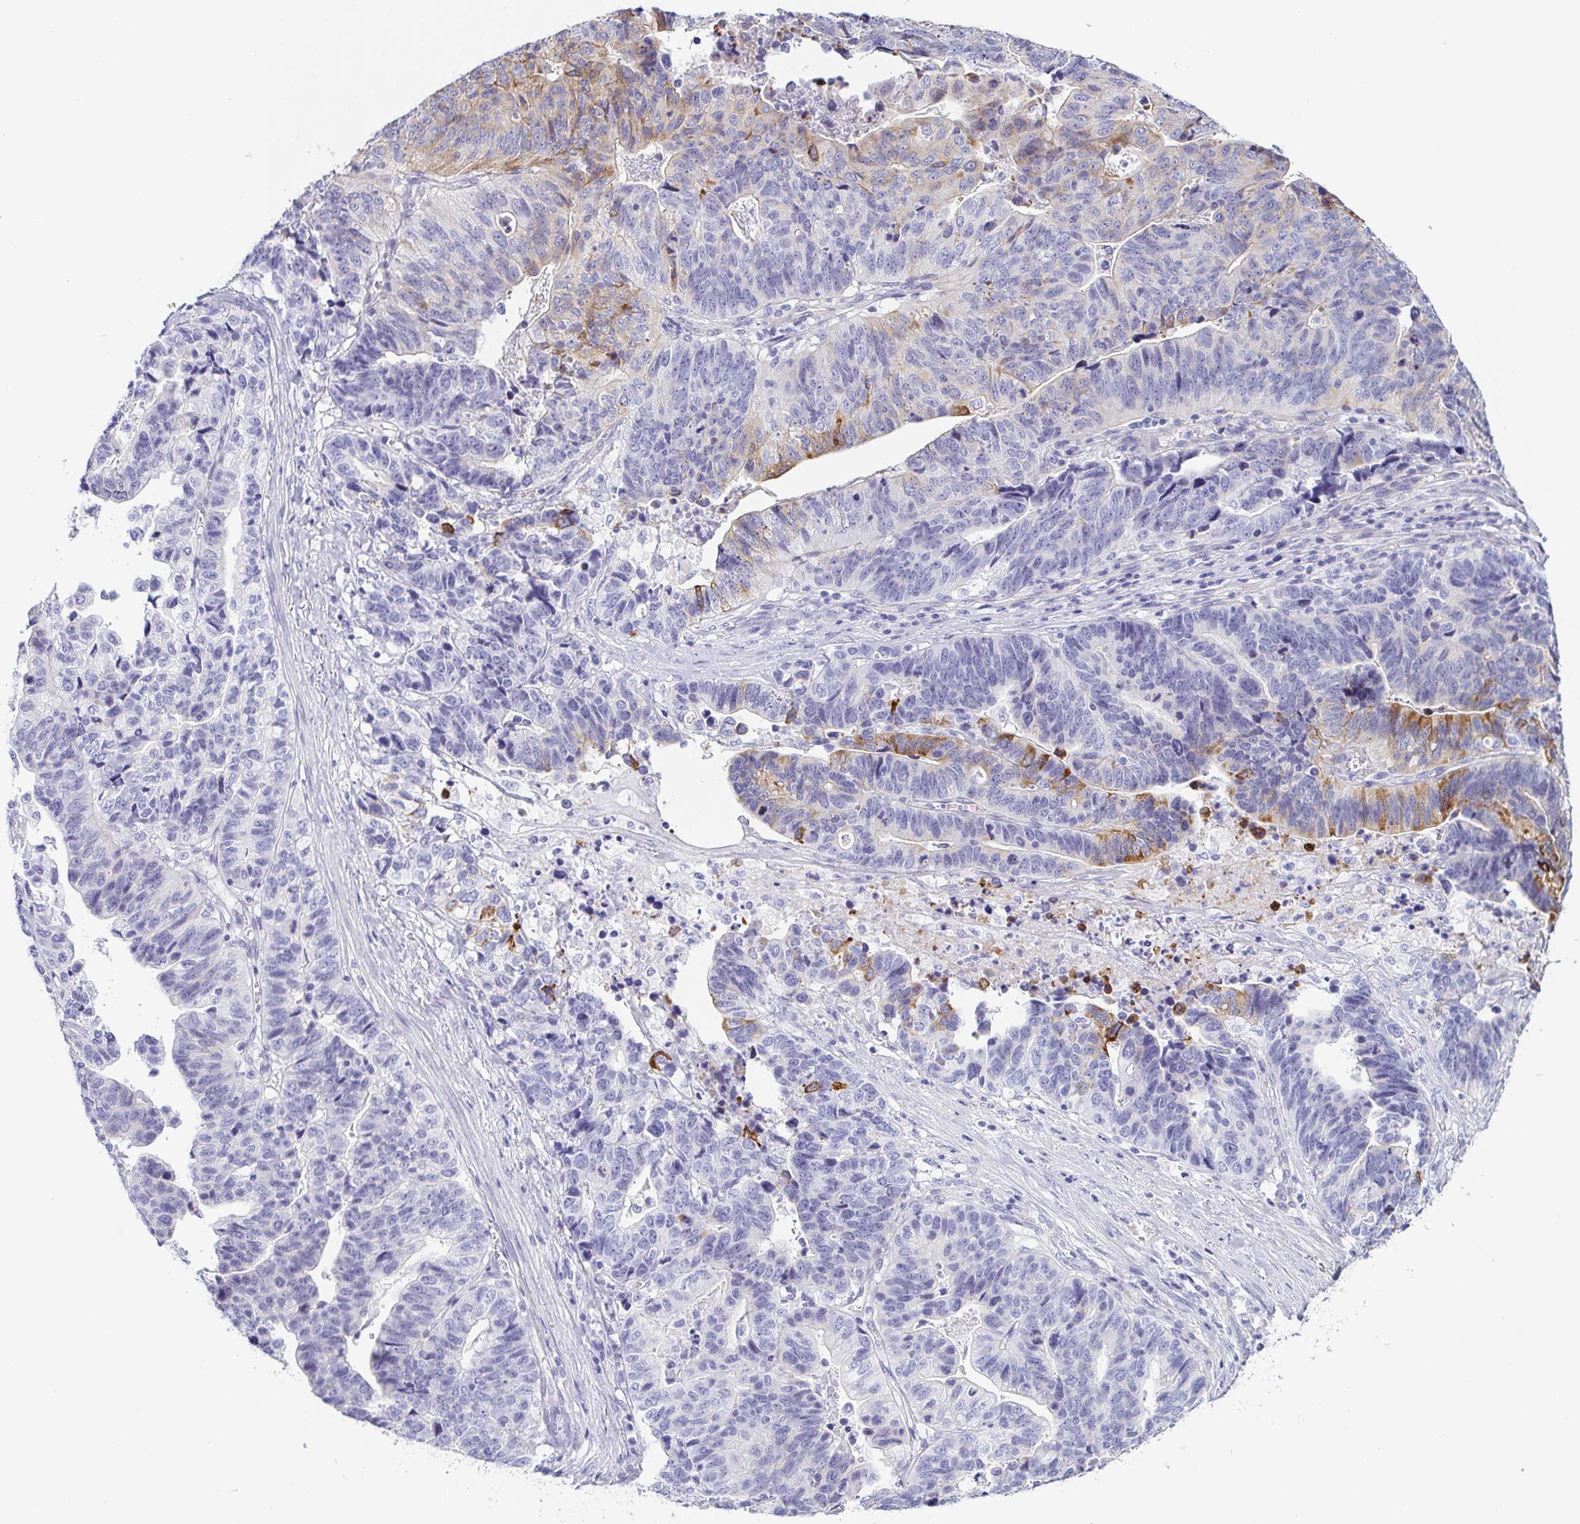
{"staining": {"intensity": "moderate", "quantity": "<25%", "location": "cytoplasmic/membranous"}, "tissue": "stomach cancer", "cell_type": "Tumor cells", "image_type": "cancer", "snomed": [{"axis": "morphology", "description": "Adenocarcinoma, NOS"}, {"axis": "topography", "description": "Stomach, upper"}], "caption": "IHC image of neoplastic tissue: stomach adenocarcinoma stained using IHC displays low levels of moderate protein expression localized specifically in the cytoplasmic/membranous of tumor cells, appearing as a cytoplasmic/membranous brown color.", "gene": "PRR4", "patient": {"sex": "female", "age": 67}}